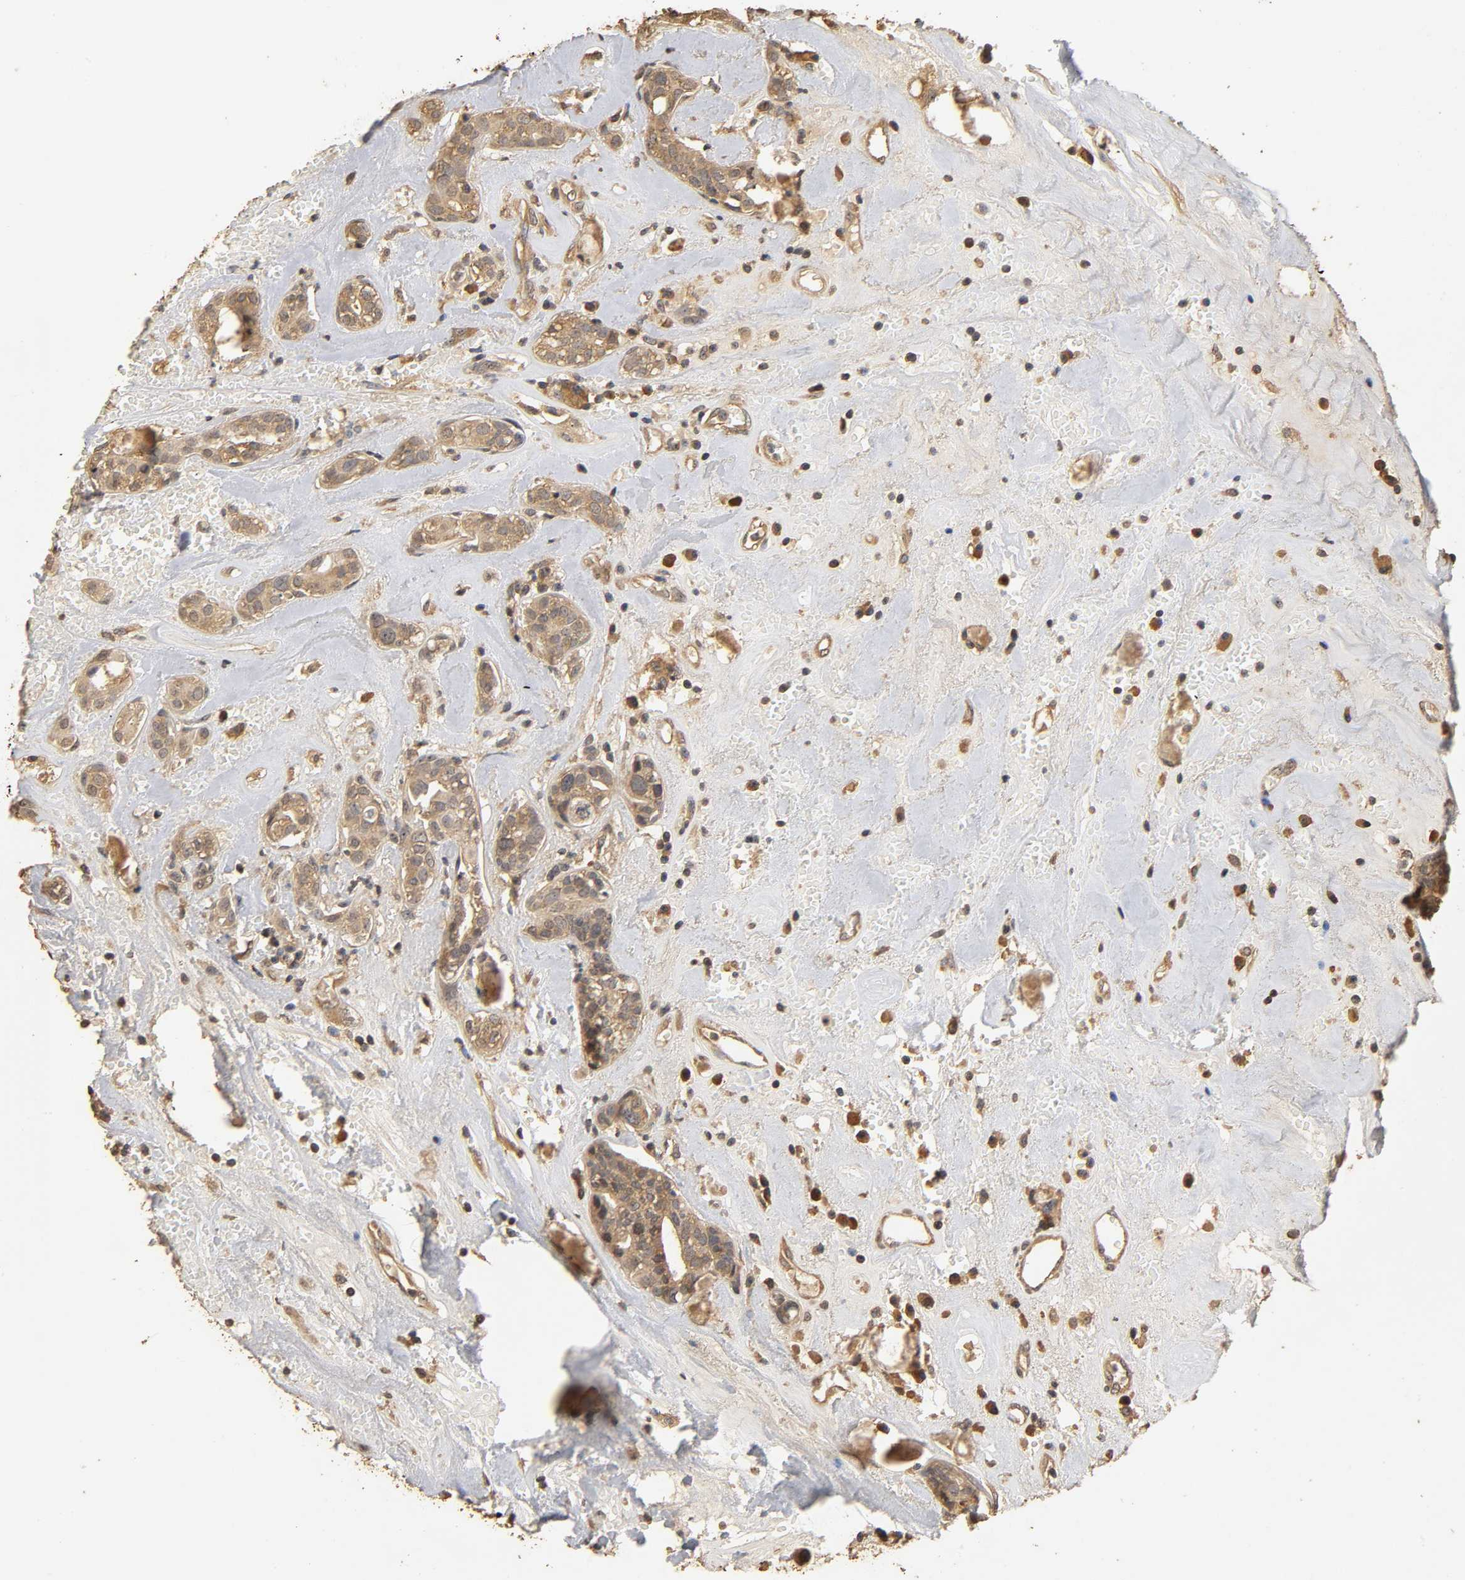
{"staining": {"intensity": "weak", "quantity": ">75%", "location": "cytoplasmic/membranous"}, "tissue": "head and neck cancer", "cell_type": "Tumor cells", "image_type": "cancer", "snomed": [{"axis": "morphology", "description": "Adenocarcinoma, NOS"}, {"axis": "topography", "description": "Salivary gland"}, {"axis": "topography", "description": "Head-Neck"}], "caption": "Immunohistochemistry (IHC) (DAB (3,3'-diaminobenzidine)) staining of human head and neck adenocarcinoma shows weak cytoplasmic/membranous protein staining in about >75% of tumor cells.", "gene": "ARHGEF7", "patient": {"sex": "female", "age": 65}}